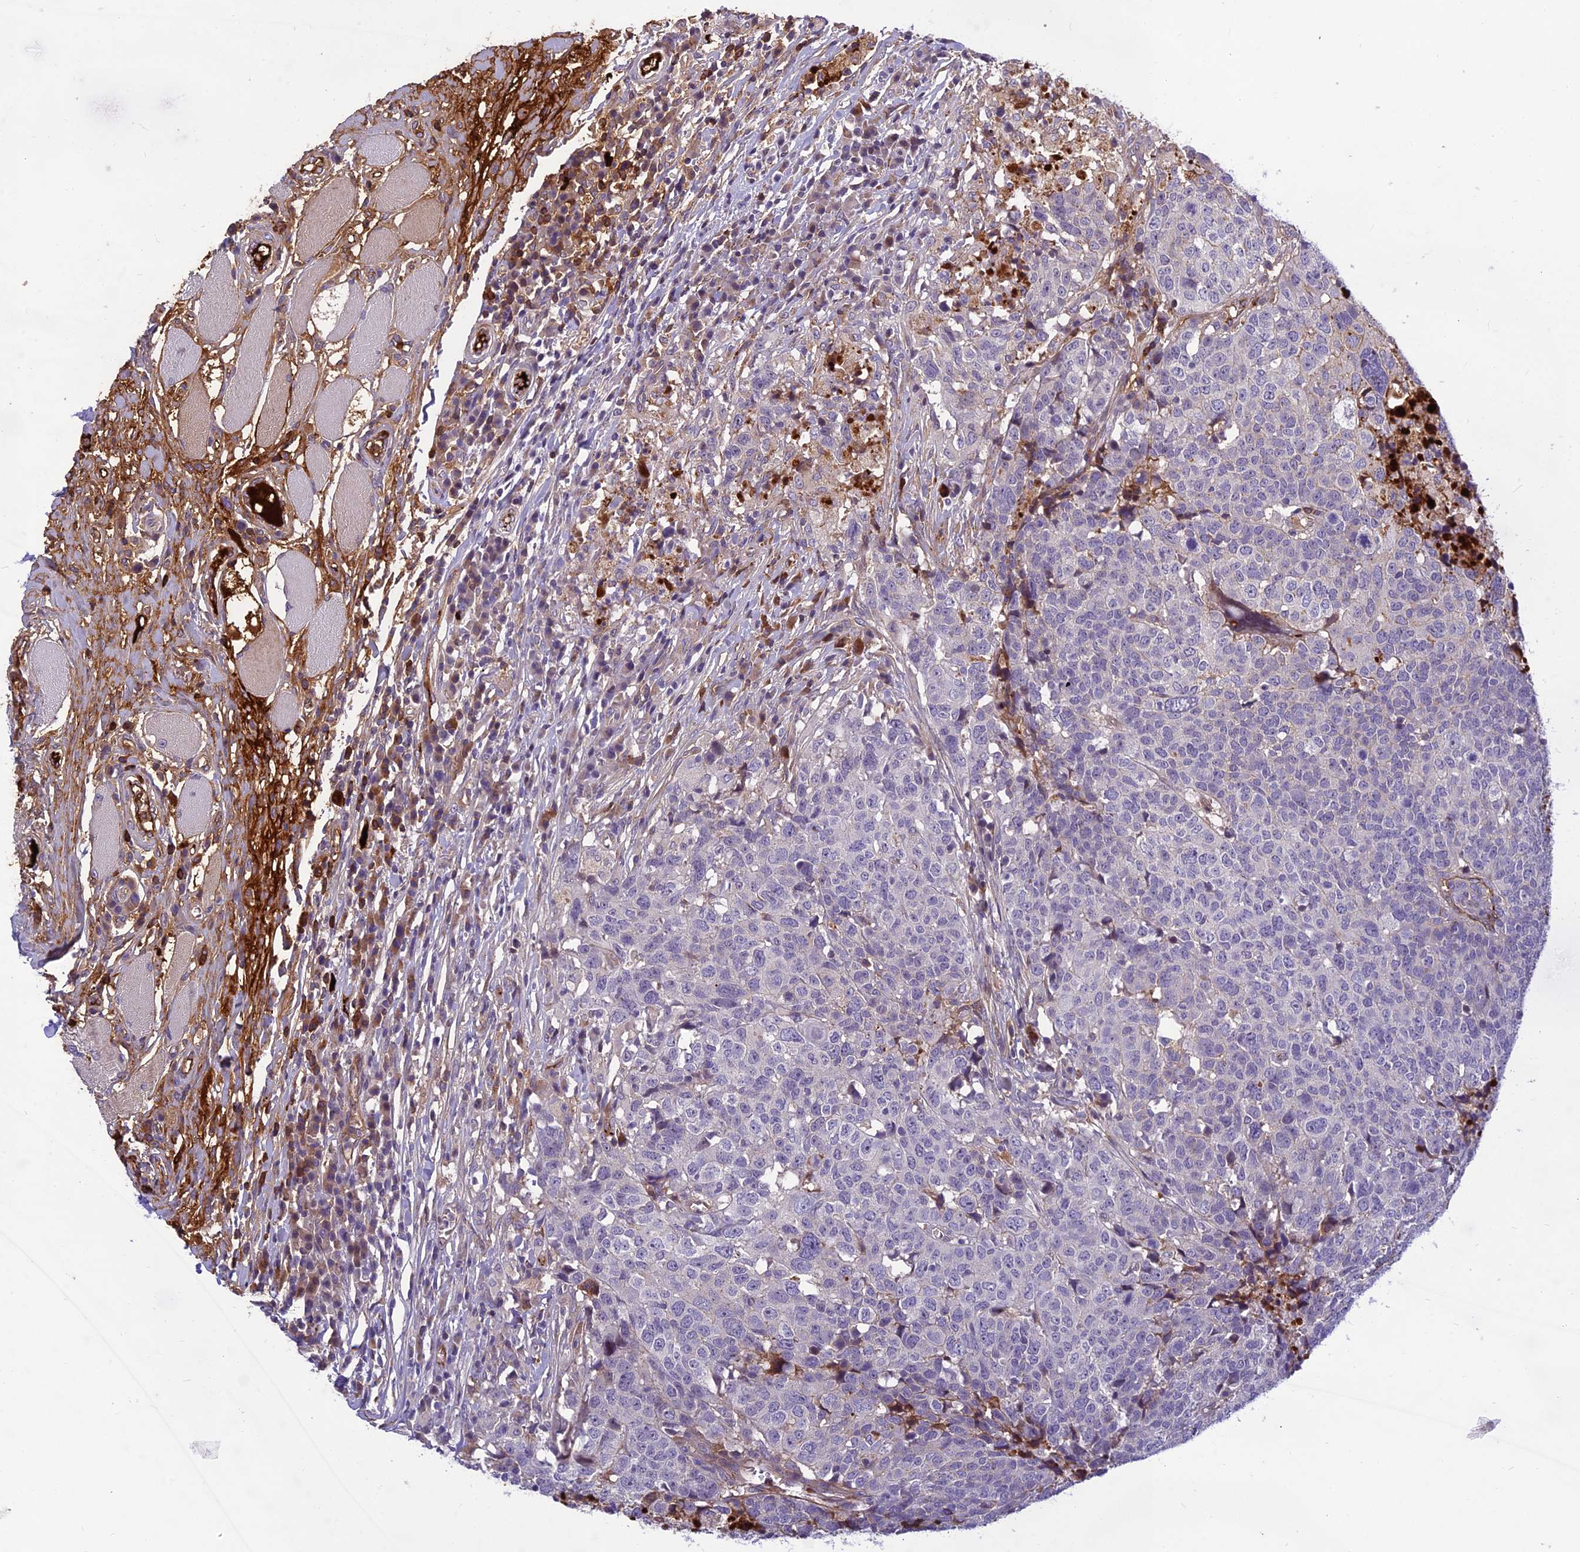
{"staining": {"intensity": "negative", "quantity": "none", "location": "none"}, "tissue": "head and neck cancer", "cell_type": "Tumor cells", "image_type": "cancer", "snomed": [{"axis": "morphology", "description": "Squamous cell carcinoma, NOS"}, {"axis": "topography", "description": "Head-Neck"}], "caption": "Immunohistochemistry (IHC) micrograph of head and neck cancer (squamous cell carcinoma) stained for a protein (brown), which demonstrates no staining in tumor cells.", "gene": "CLEC11A", "patient": {"sex": "male", "age": 66}}